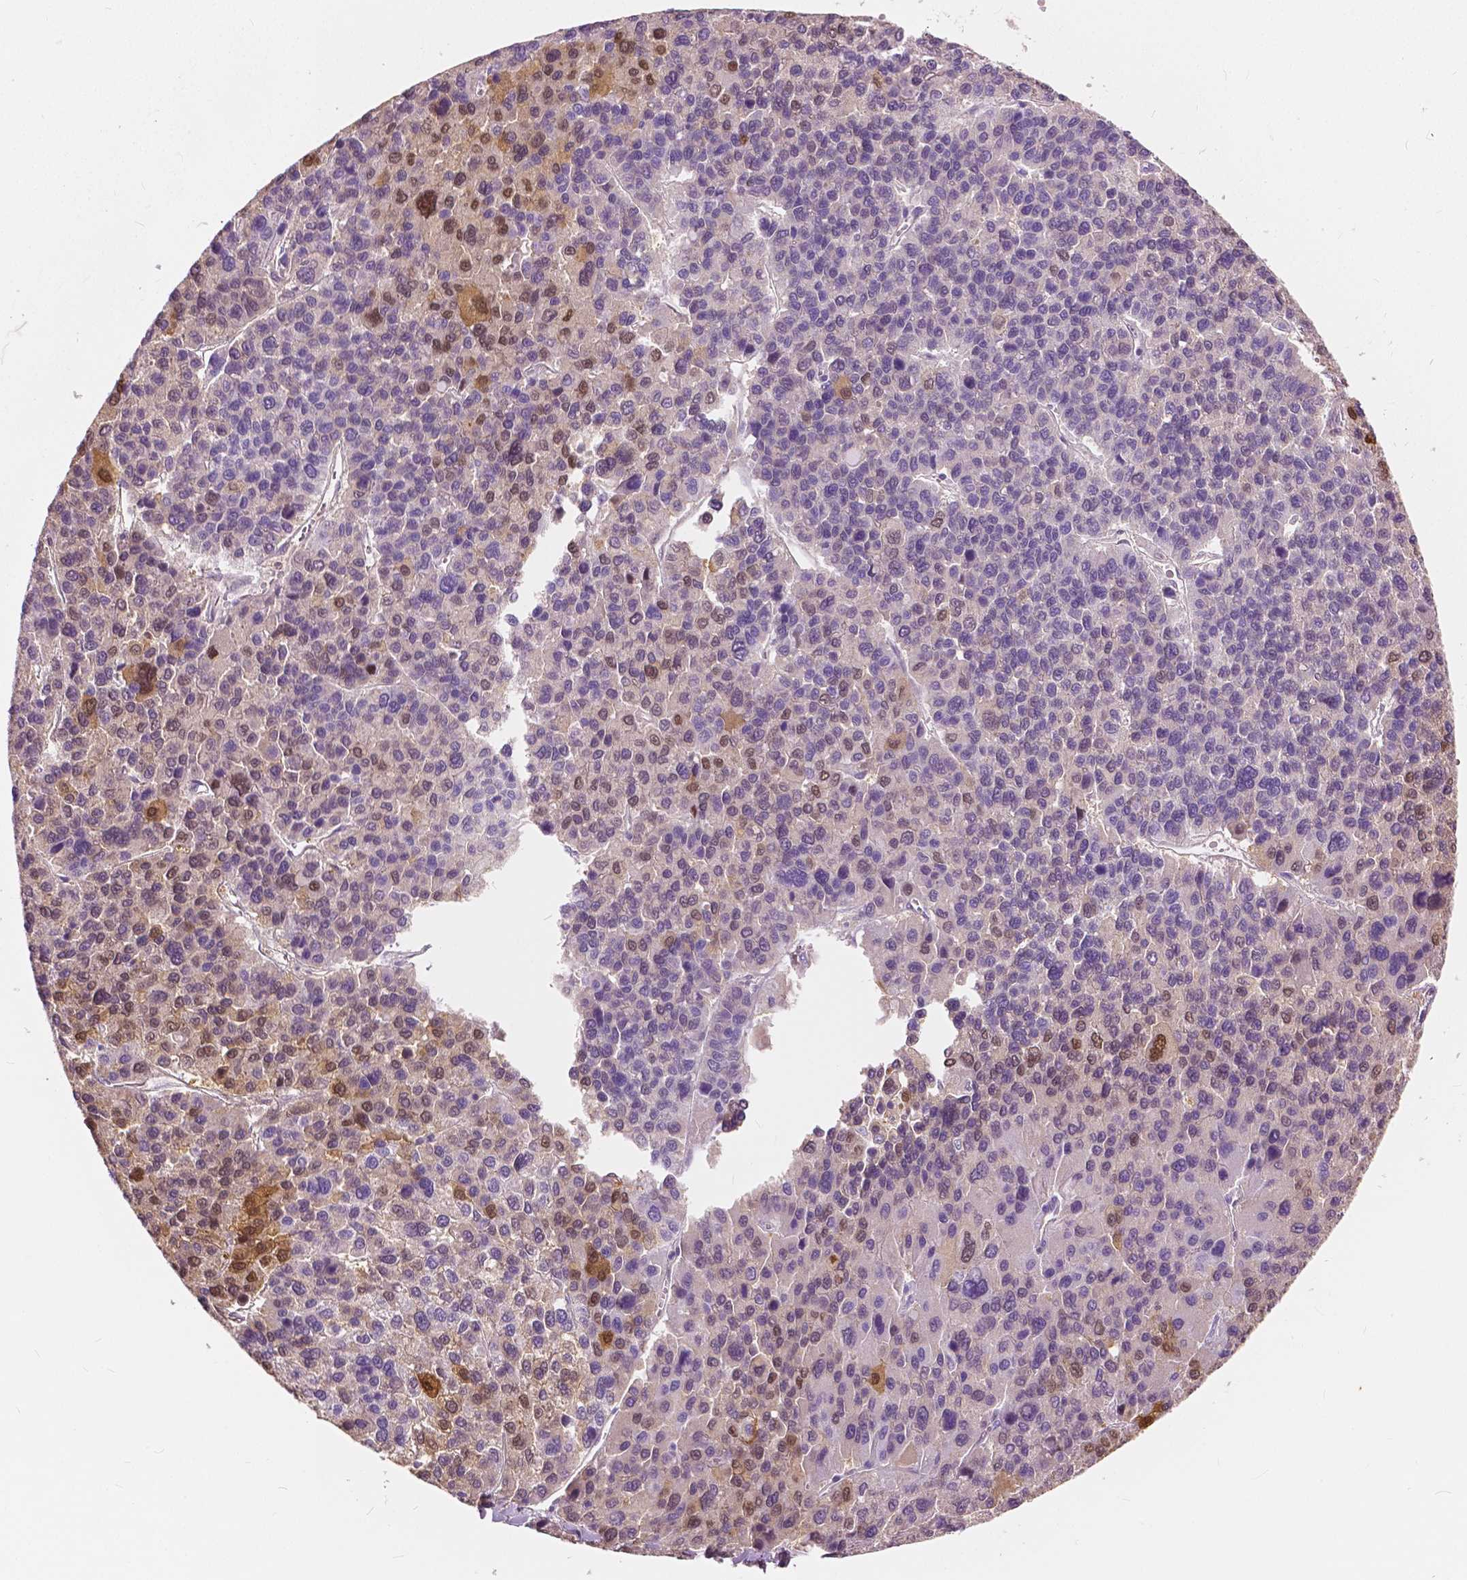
{"staining": {"intensity": "moderate", "quantity": "<25%", "location": "cytoplasmic/membranous,nuclear"}, "tissue": "liver cancer", "cell_type": "Tumor cells", "image_type": "cancer", "snomed": [{"axis": "morphology", "description": "Carcinoma, Hepatocellular, NOS"}, {"axis": "topography", "description": "Liver"}], "caption": "Tumor cells show moderate cytoplasmic/membranous and nuclear staining in approximately <25% of cells in liver hepatocellular carcinoma.", "gene": "TKFC", "patient": {"sex": "female", "age": 41}}